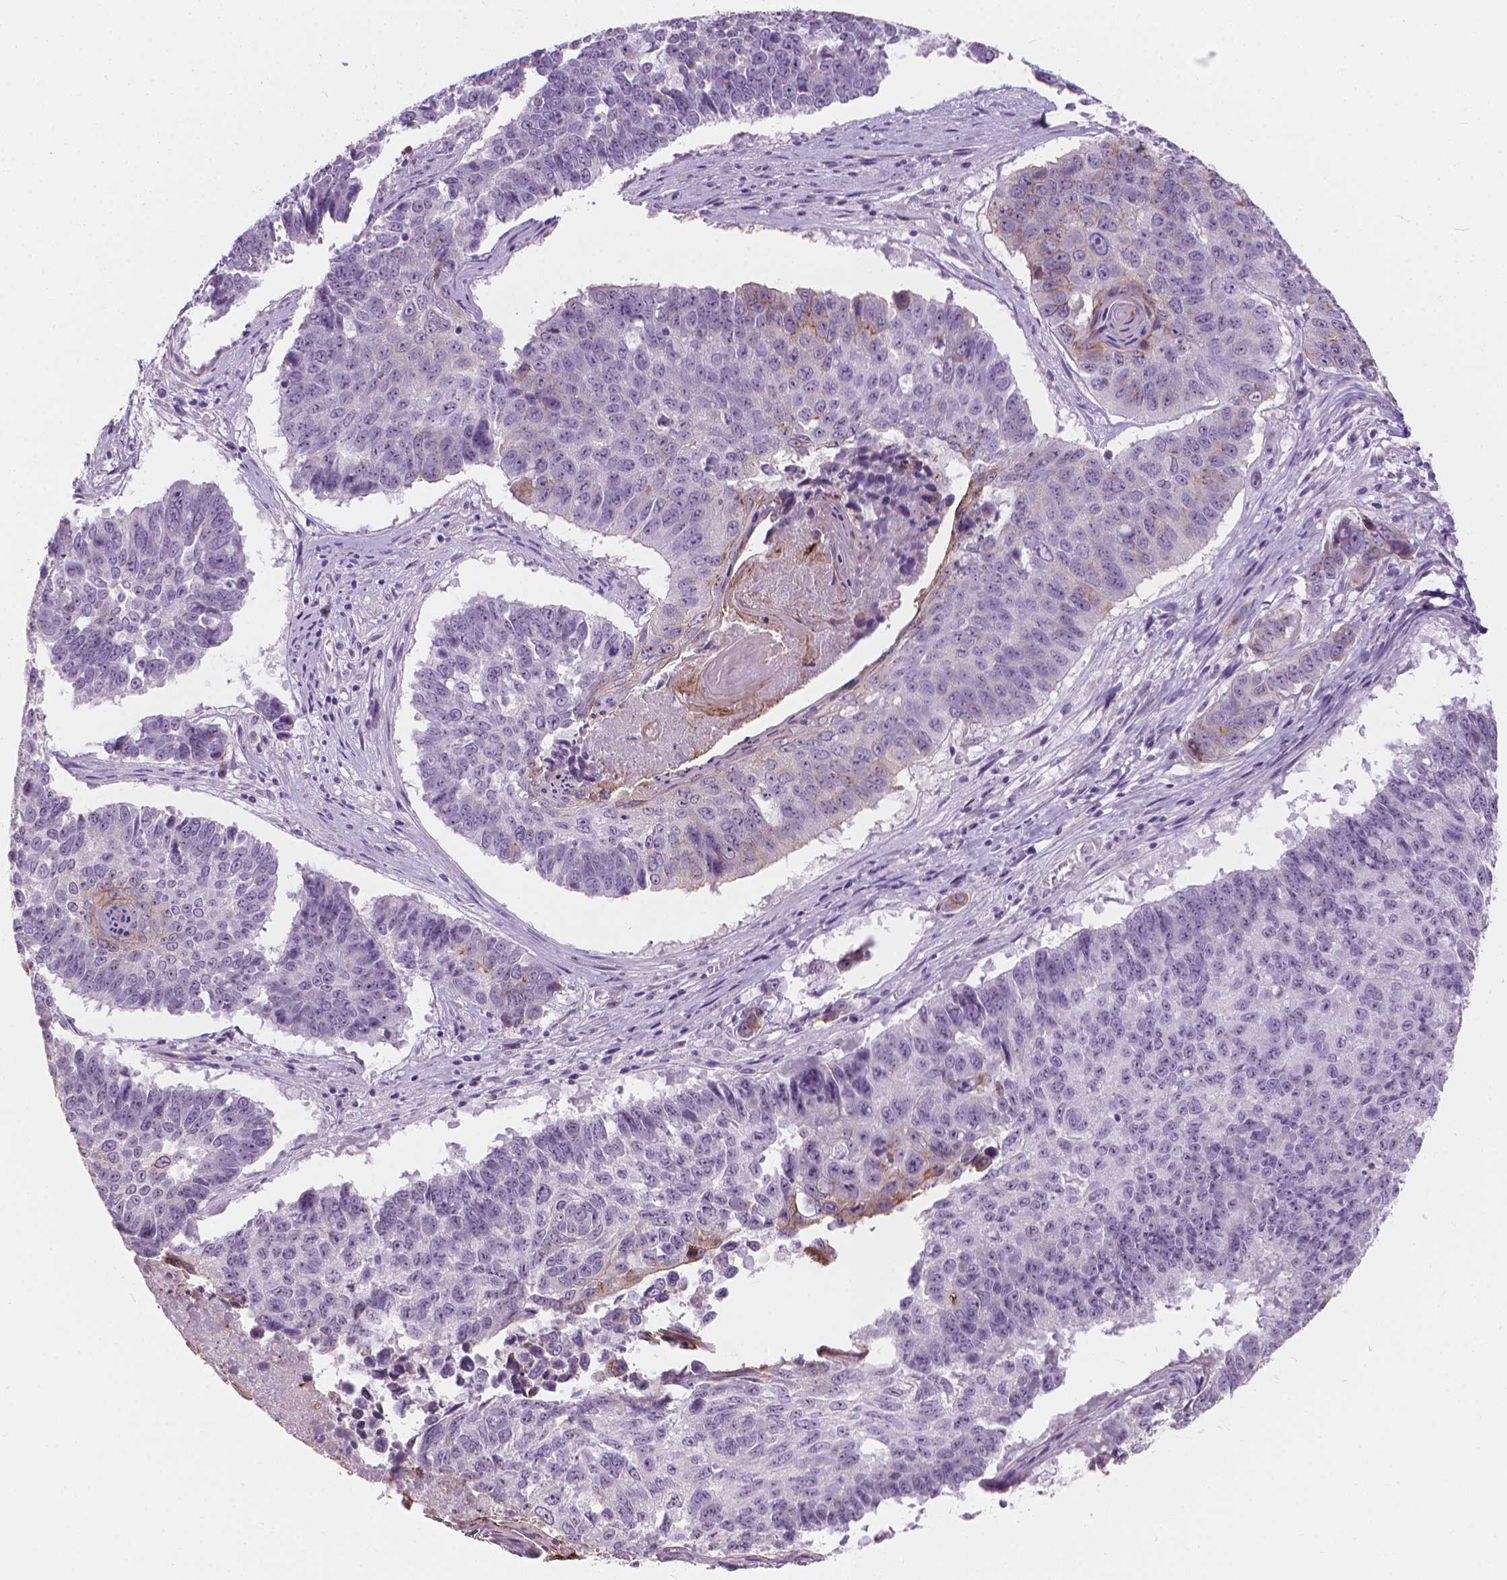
{"staining": {"intensity": "negative", "quantity": "none", "location": "none"}, "tissue": "lung cancer", "cell_type": "Tumor cells", "image_type": "cancer", "snomed": [{"axis": "morphology", "description": "Squamous cell carcinoma, NOS"}, {"axis": "topography", "description": "Lung"}], "caption": "Micrograph shows no significant protein expression in tumor cells of lung cancer.", "gene": "GPRC5A", "patient": {"sex": "male", "age": 73}}